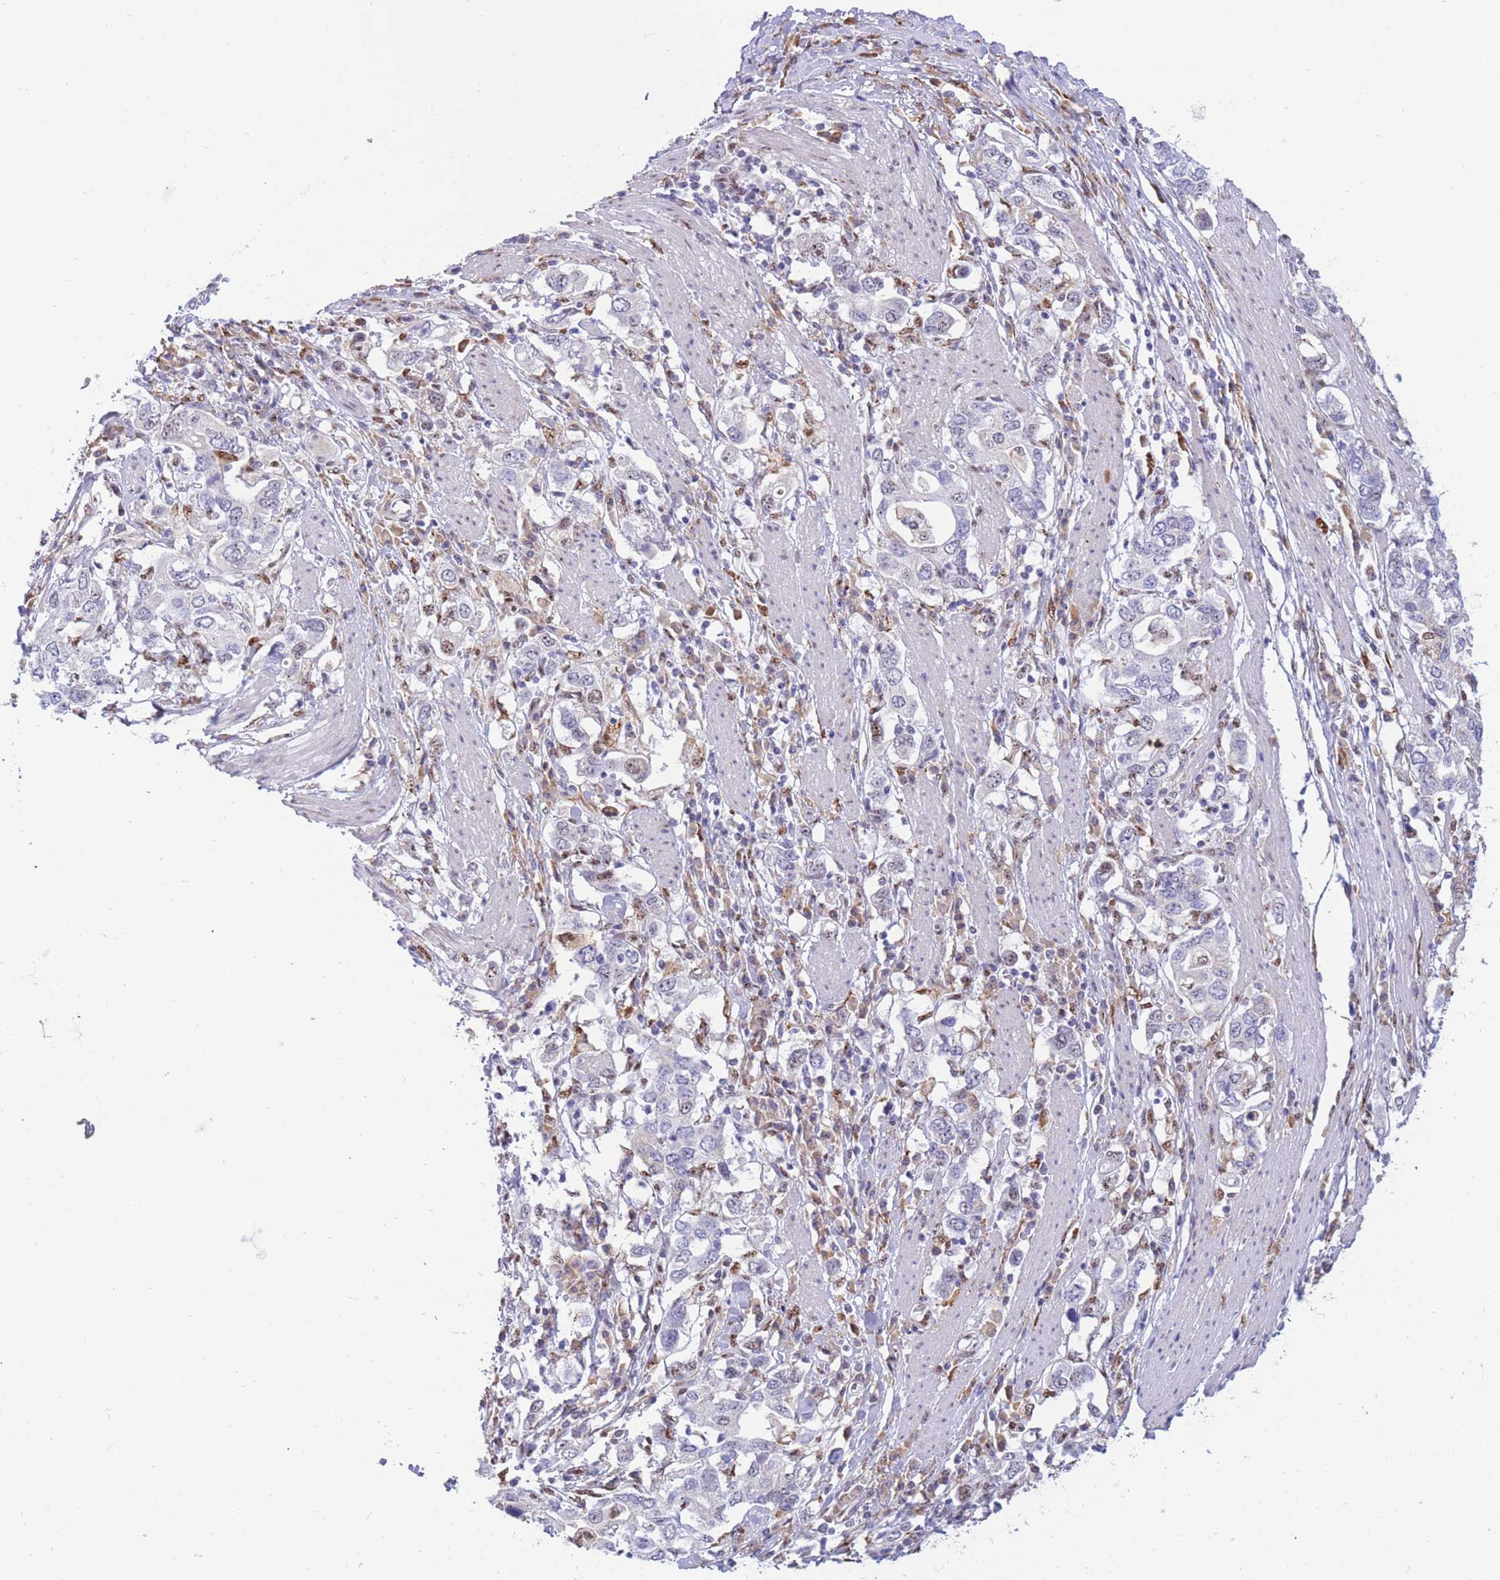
{"staining": {"intensity": "weak", "quantity": "<25%", "location": "cytoplasmic/membranous,nuclear"}, "tissue": "stomach cancer", "cell_type": "Tumor cells", "image_type": "cancer", "snomed": [{"axis": "morphology", "description": "Adenocarcinoma, NOS"}, {"axis": "topography", "description": "Stomach, upper"}, {"axis": "topography", "description": "Stomach"}], "caption": "Stomach cancer was stained to show a protein in brown. There is no significant expression in tumor cells.", "gene": "FAM153A", "patient": {"sex": "male", "age": 62}}